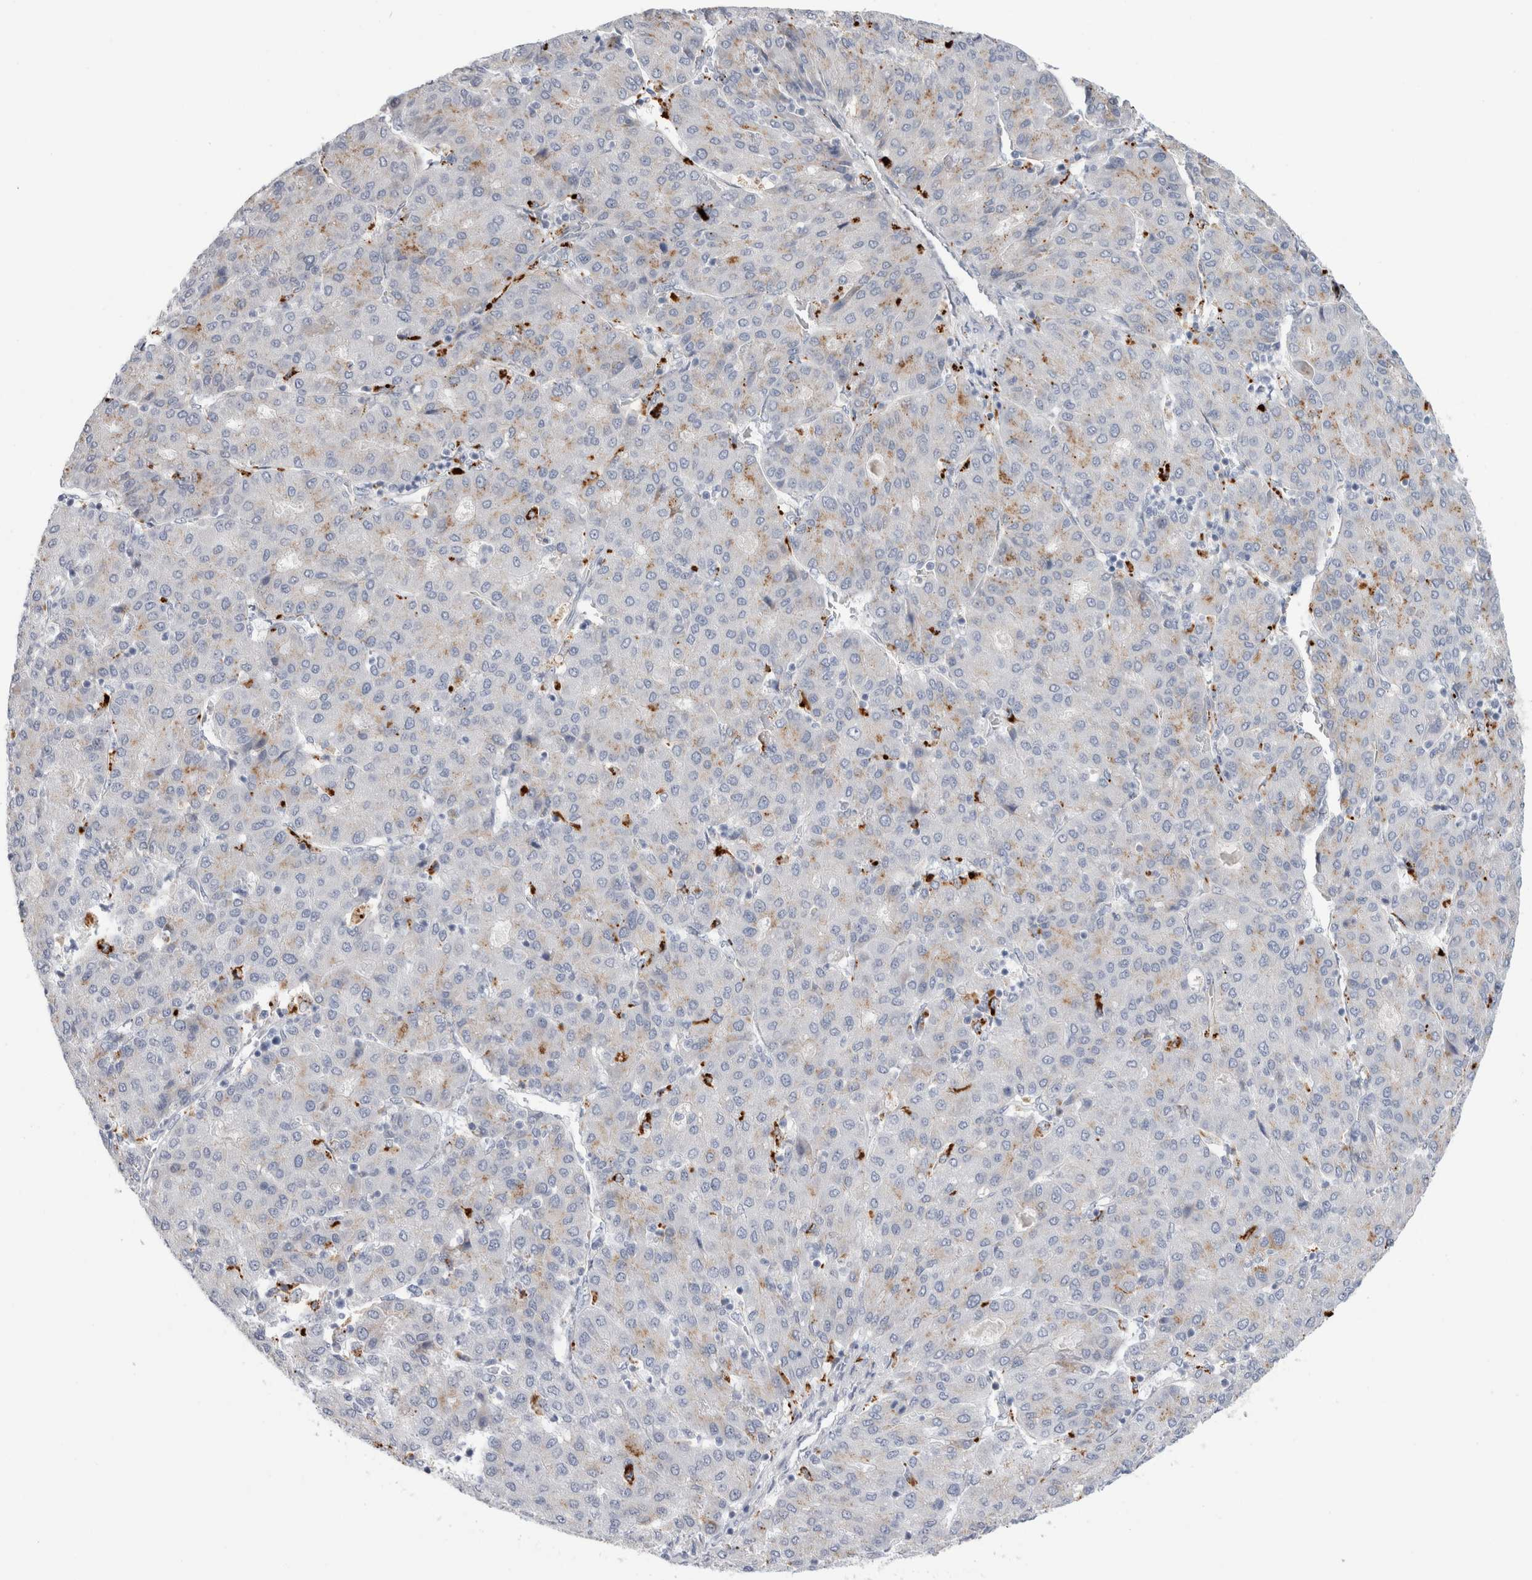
{"staining": {"intensity": "moderate", "quantity": "25%-75%", "location": "cytoplasmic/membranous"}, "tissue": "liver cancer", "cell_type": "Tumor cells", "image_type": "cancer", "snomed": [{"axis": "morphology", "description": "Carcinoma, Hepatocellular, NOS"}, {"axis": "topography", "description": "Liver"}], "caption": "IHC of liver cancer demonstrates medium levels of moderate cytoplasmic/membranous expression in about 25%-75% of tumor cells.", "gene": "ANKMY1", "patient": {"sex": "male", "age": 65}}